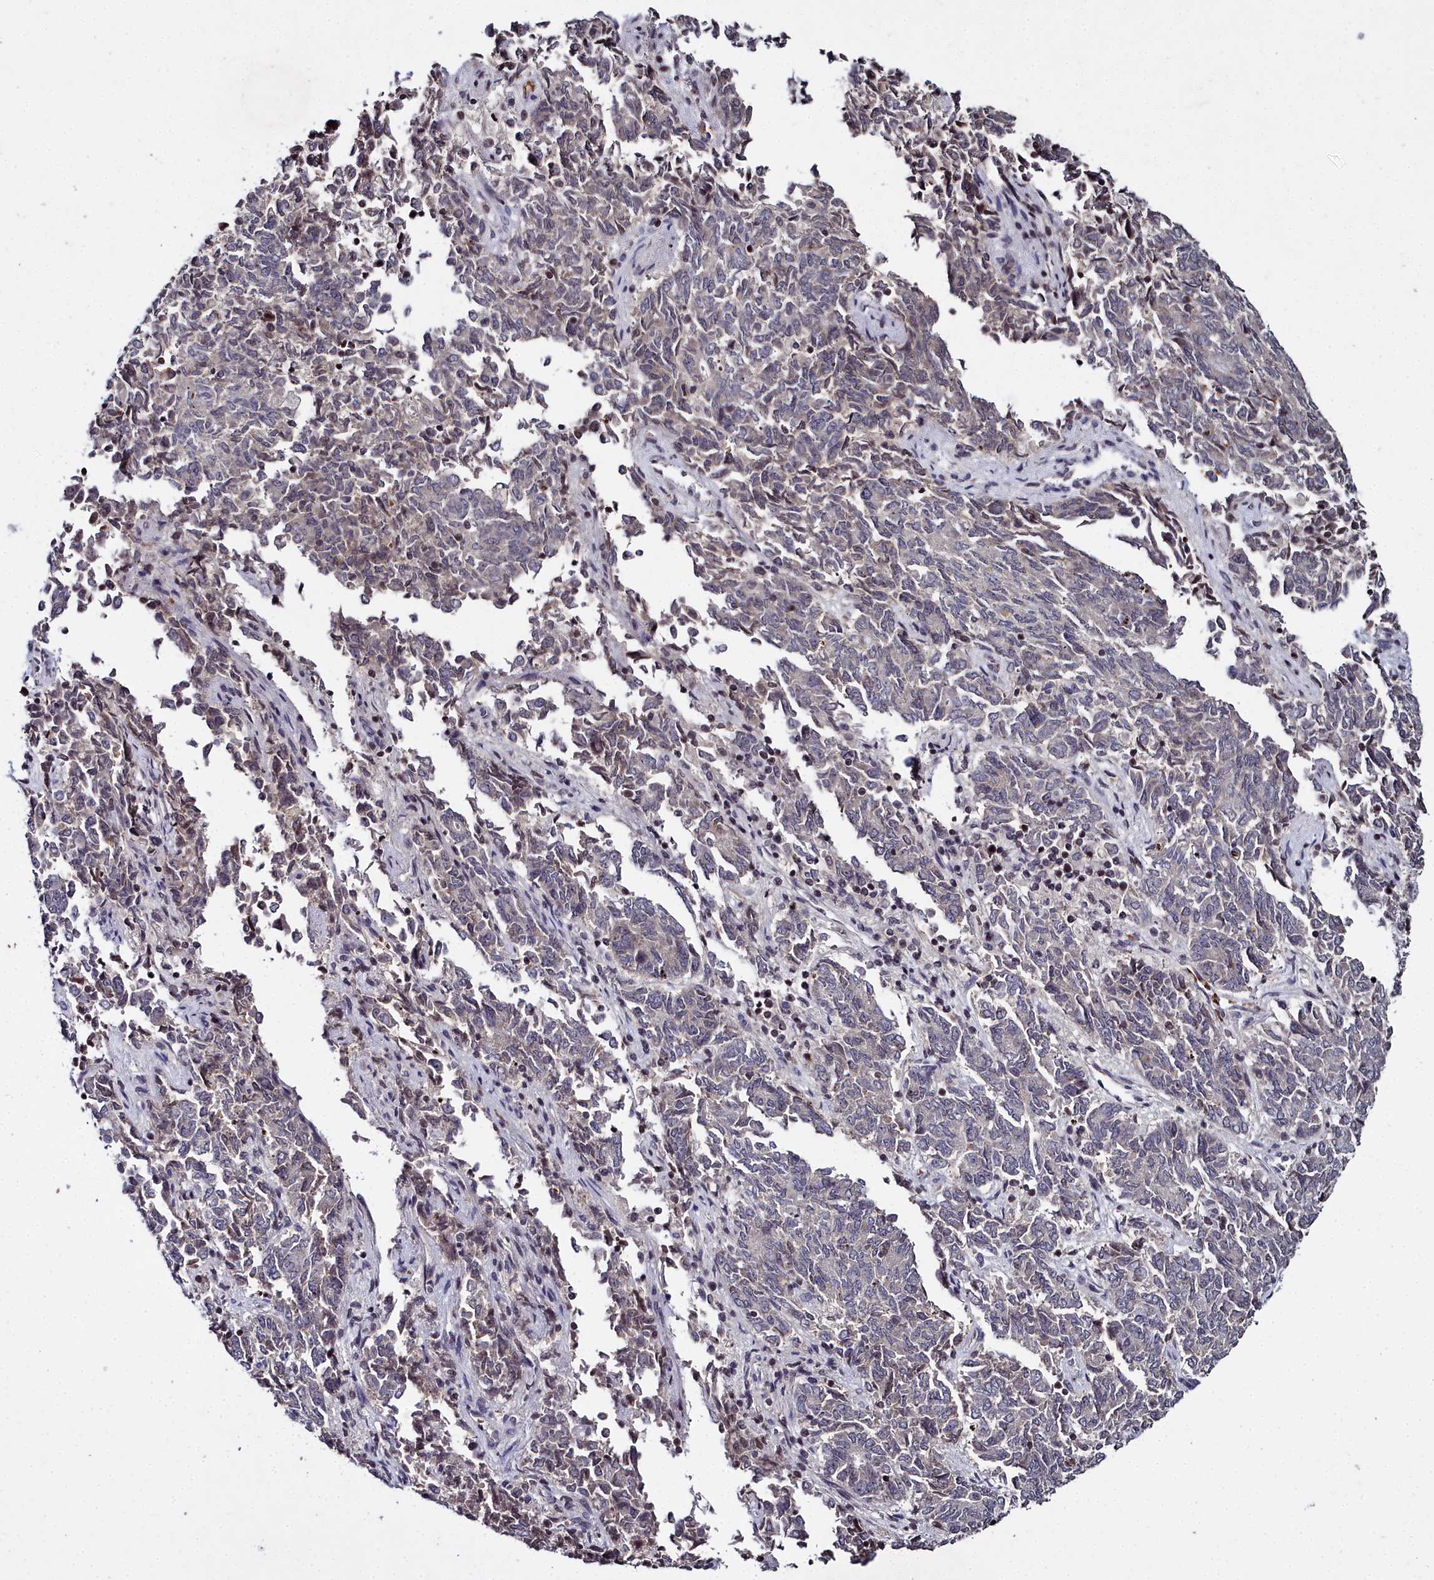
{"staining": {"intensity": "weak", "quantity": "<25%", "location": "cytoplasmic/membranous"}, "tissue": "endometrial cancer", "cell_type": "Tumor cells", "image_type": "cancer", "snomed": [{"axis": "morphology", "description": "Adenocarcinoma, NOS"}, {"axis": "topography", "description": "Endometrium"}], "caption": "The histopathology image shows no staining of tumor cells in endometrial adenocarcinoma.", "gene": "FZD4", "patient": {"sex": "female", "age": 80}}